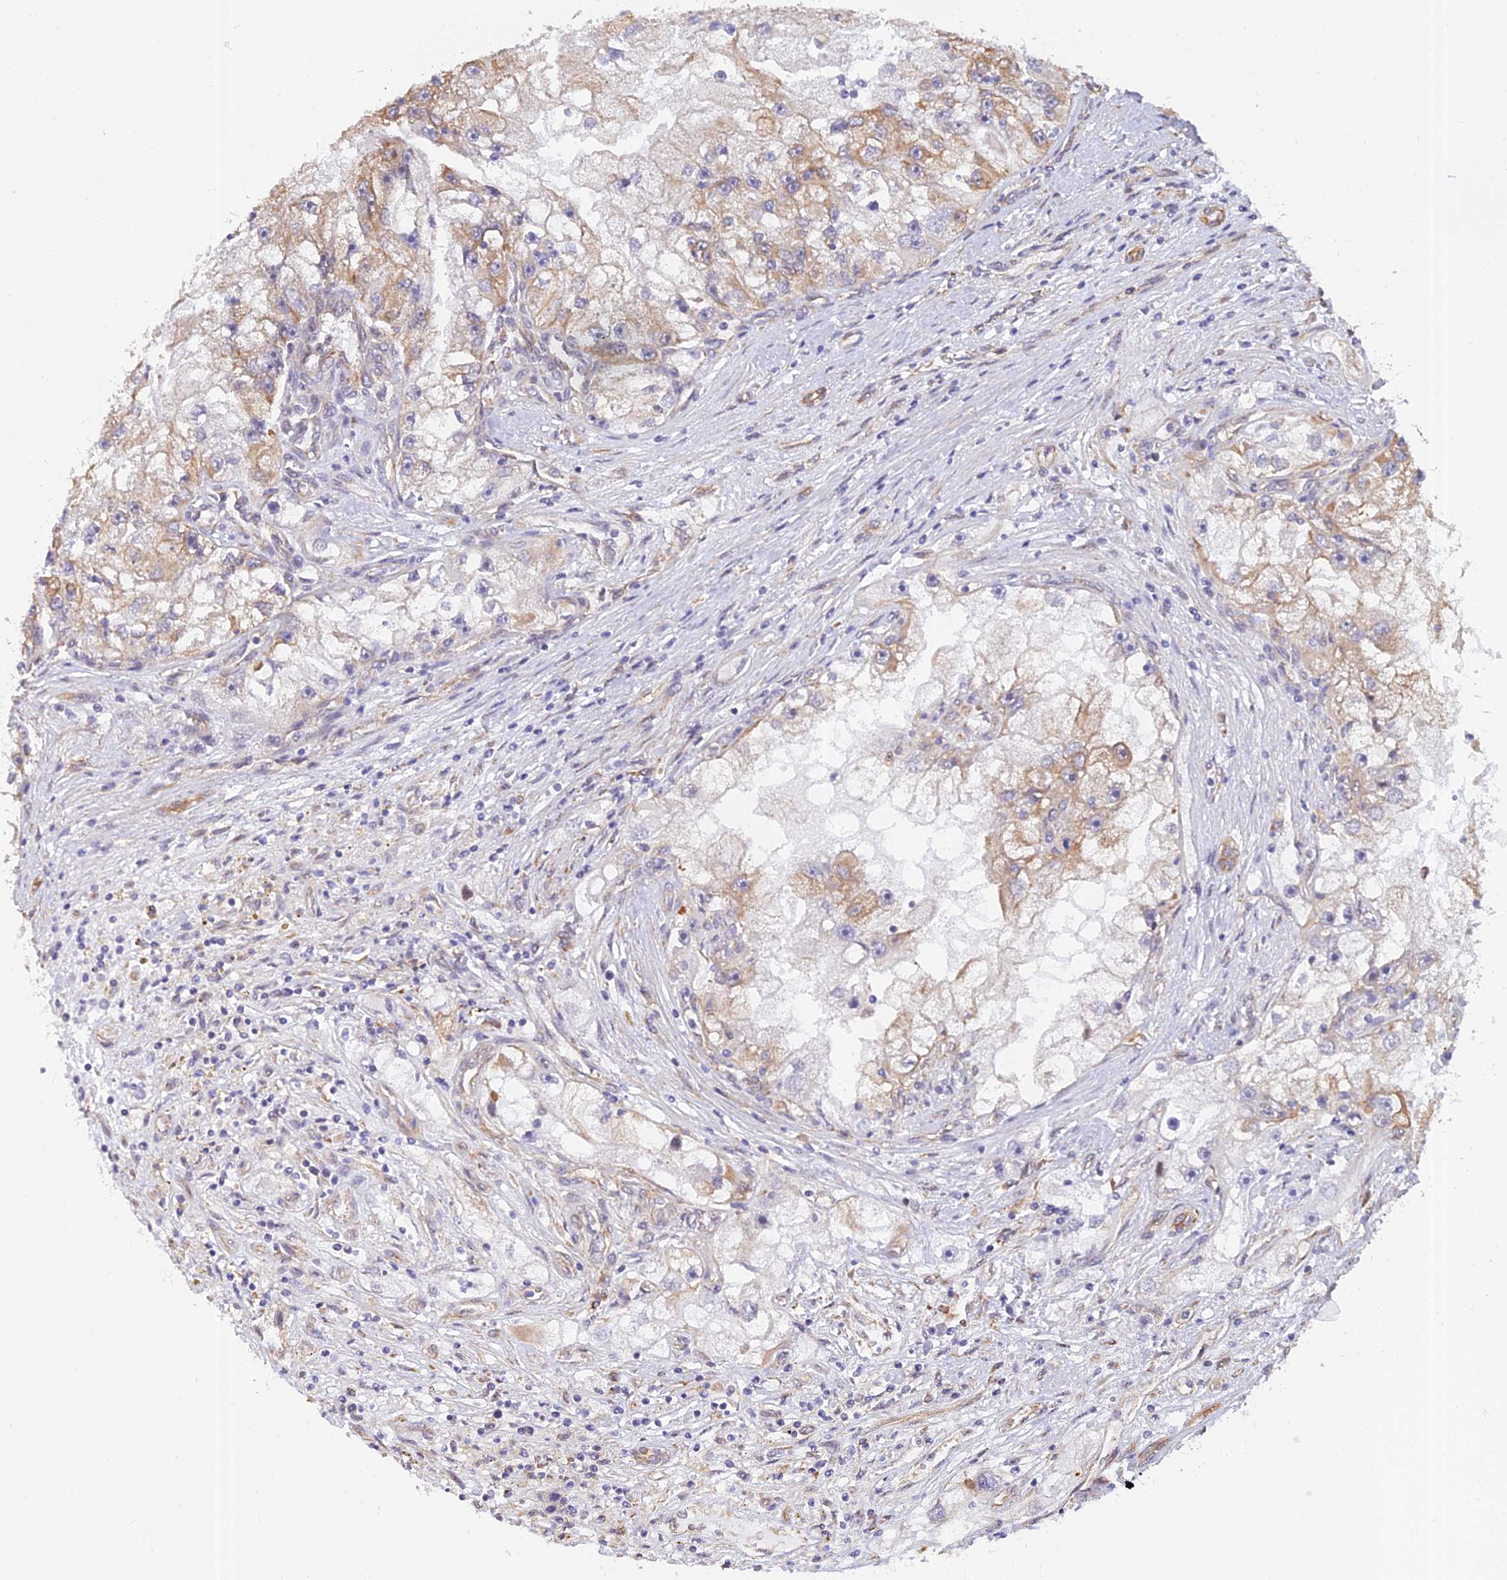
{"staining": {"intensity": "moderate", "quantity": "<25%", "location": "cytoplasmic/membranous"}, "tissue": "renal cancer", "cell_type": "Tumor cells", "image_type": "cancer", "snomed": [{"axis": "morphology", "description": "Adenocarcinoma, NOS"}, {"axis": "topography", "description": "Kidney"}], "caption": "Human adenocarcinoma (renal) stained for a protein (brown) shows moderate cytoplasmic/membranous positive expression in approximately <25% of tumor cells.", "gene": "PAGR1", "patient": {"sex": "male", "age": 63}}